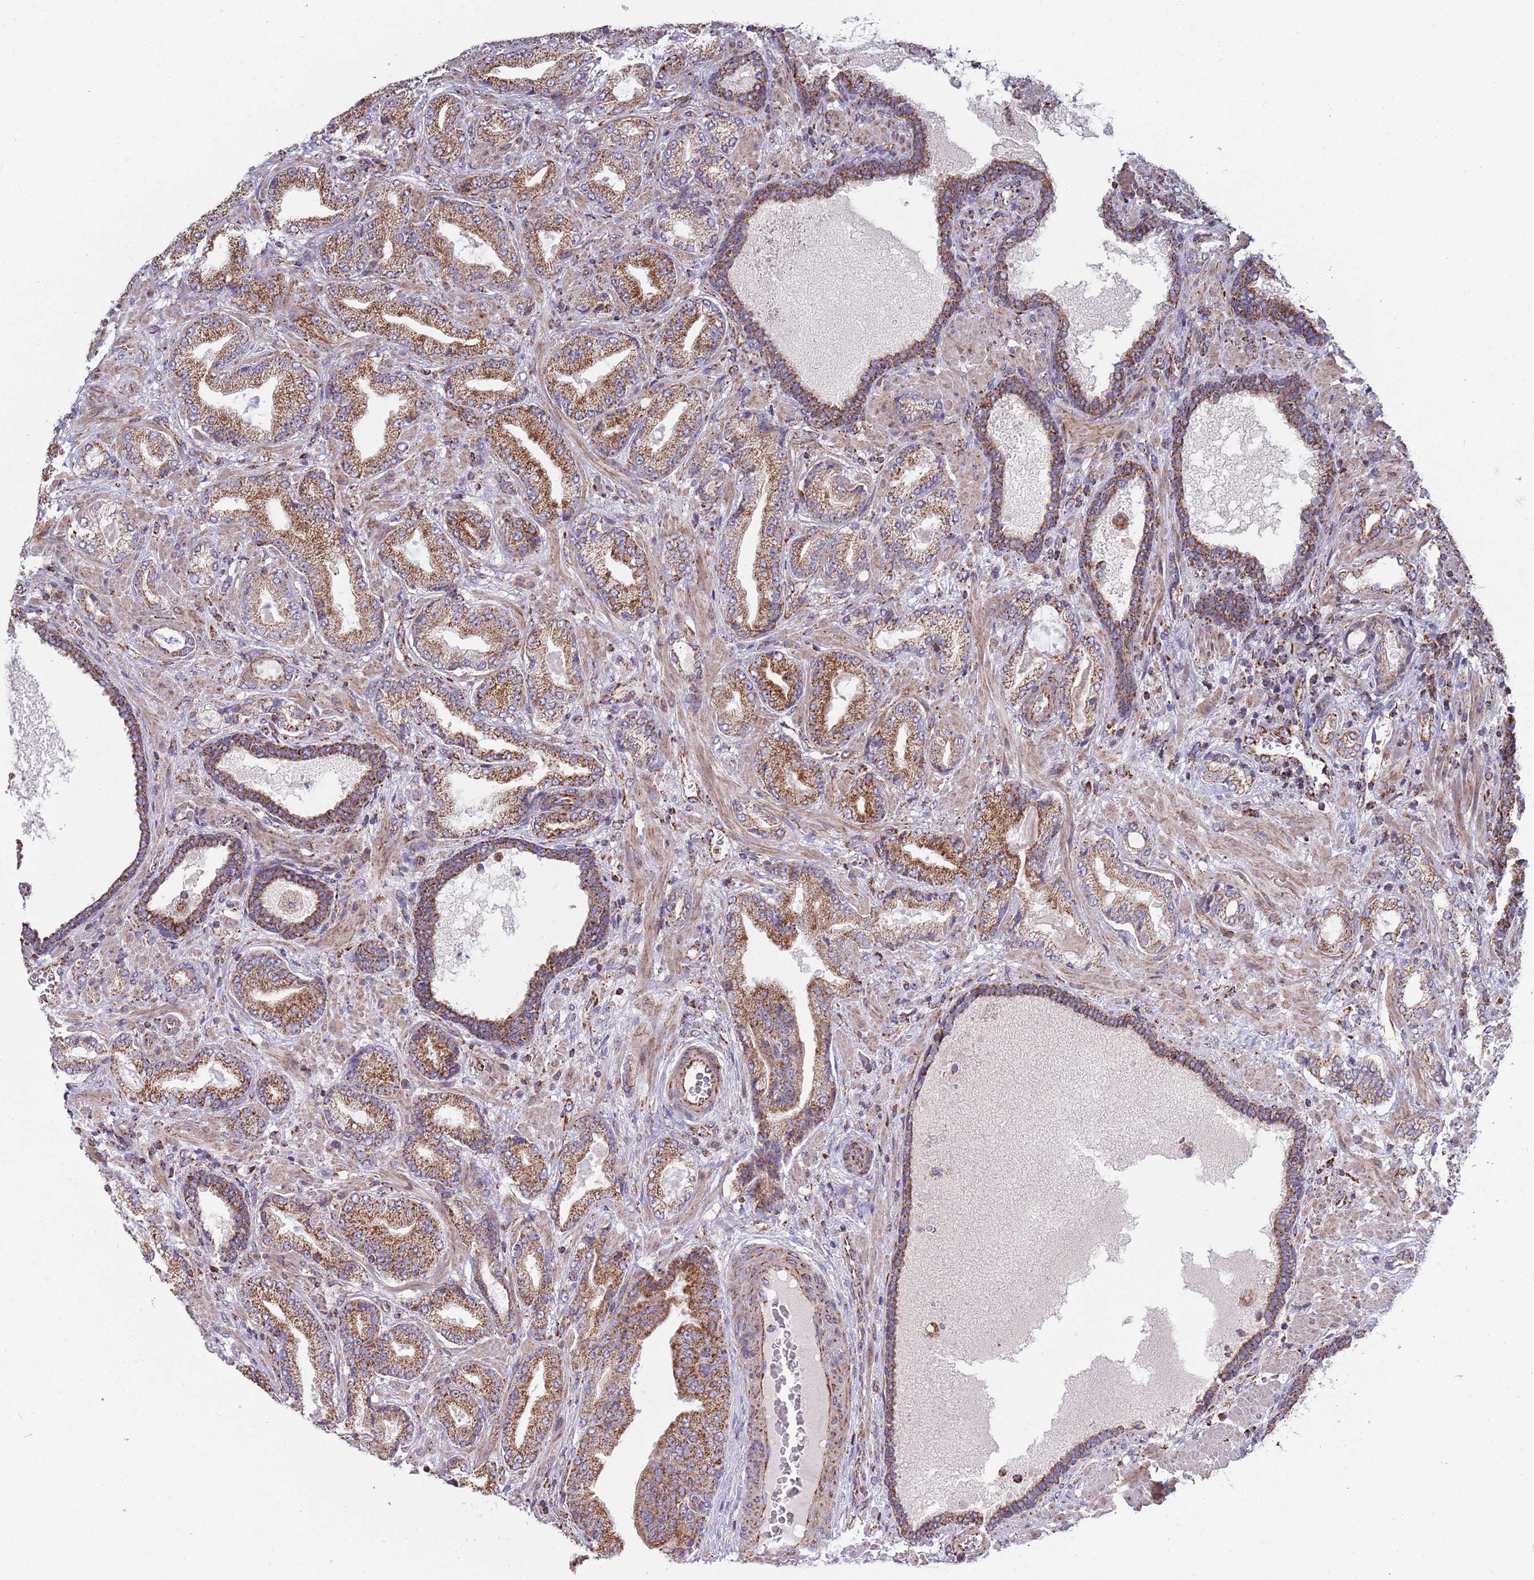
{"staining": {"intensity": "strong", "quantity": ">75%", "location": "cytoplasmic/membranous"}, "tissue": "prostate cancer", "cell_type": "Tumor cells", "image_type": "cancer", "snomed": [{"axis": "morphology", "description": "Adenocarcinoma, High grade"}, {"axis": "topography", "description": "Prostate"}], "caption": "This is an image of immunohistochemistry staining of prostate high-grade adenocarcinoma, which shows strong staining in the cytoplasmic/membranous of tumor cells.", "gene": "VPS16", "patient": {"sex": "male", "age": 68}}